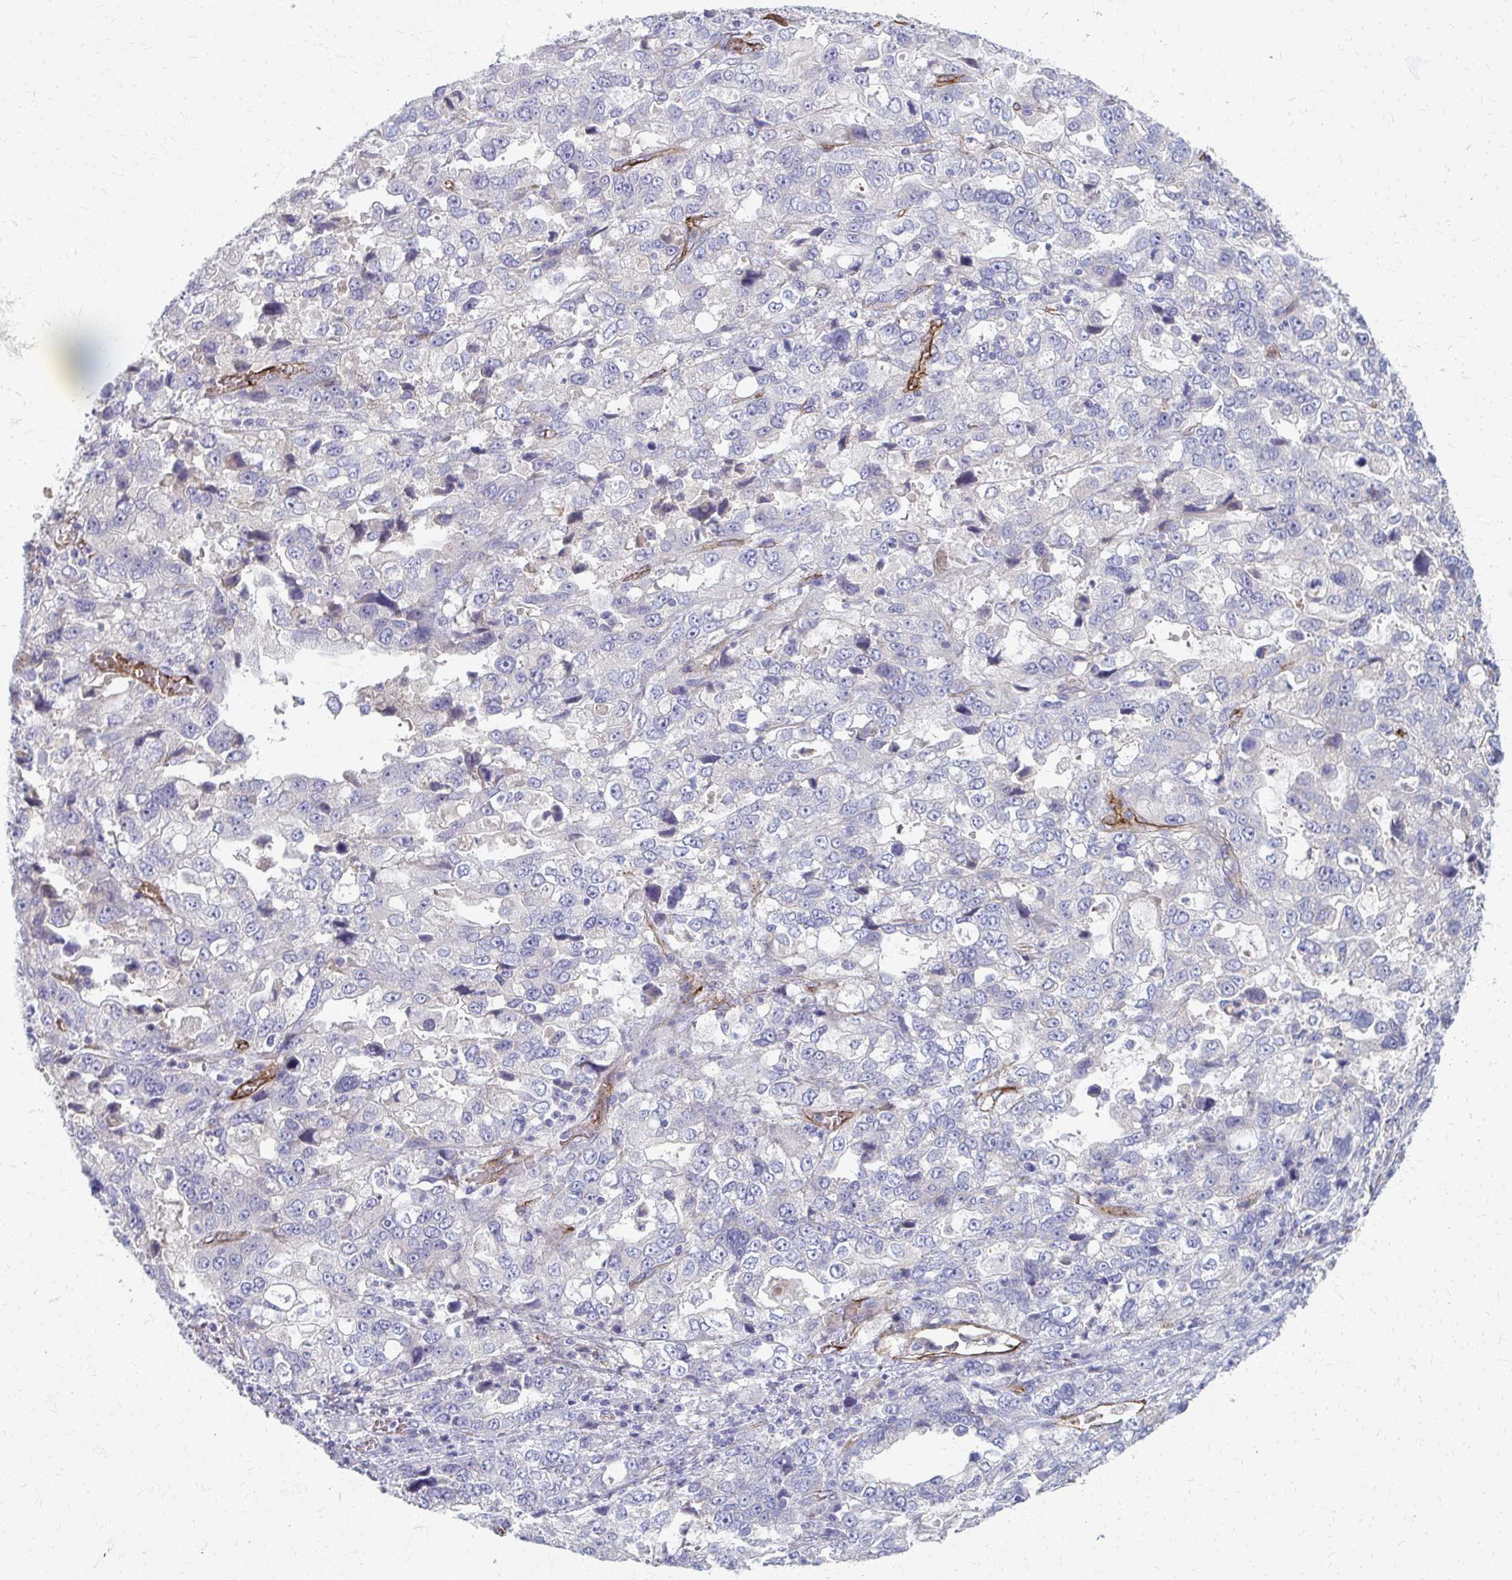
{"staining": {"intensity": "negative", "quantity": "none", "location": "none"}, "tissue": "stomach cancer", "cell_type": "Tumor cells", "image_type": "cancer", "snomed": [{"axis": "morphology", "description": "Adenocarcinoma, NOS"}, {"axis": "topography", "description": "Stomach, upper"}], "caption": "Stomach cancer (adenocarcinoma) was stained to show a protein in brown. There is no significant staining in tumor cells.", "gene": "ADIPOQ", "patient": {"sex": "female", "age": 81}}